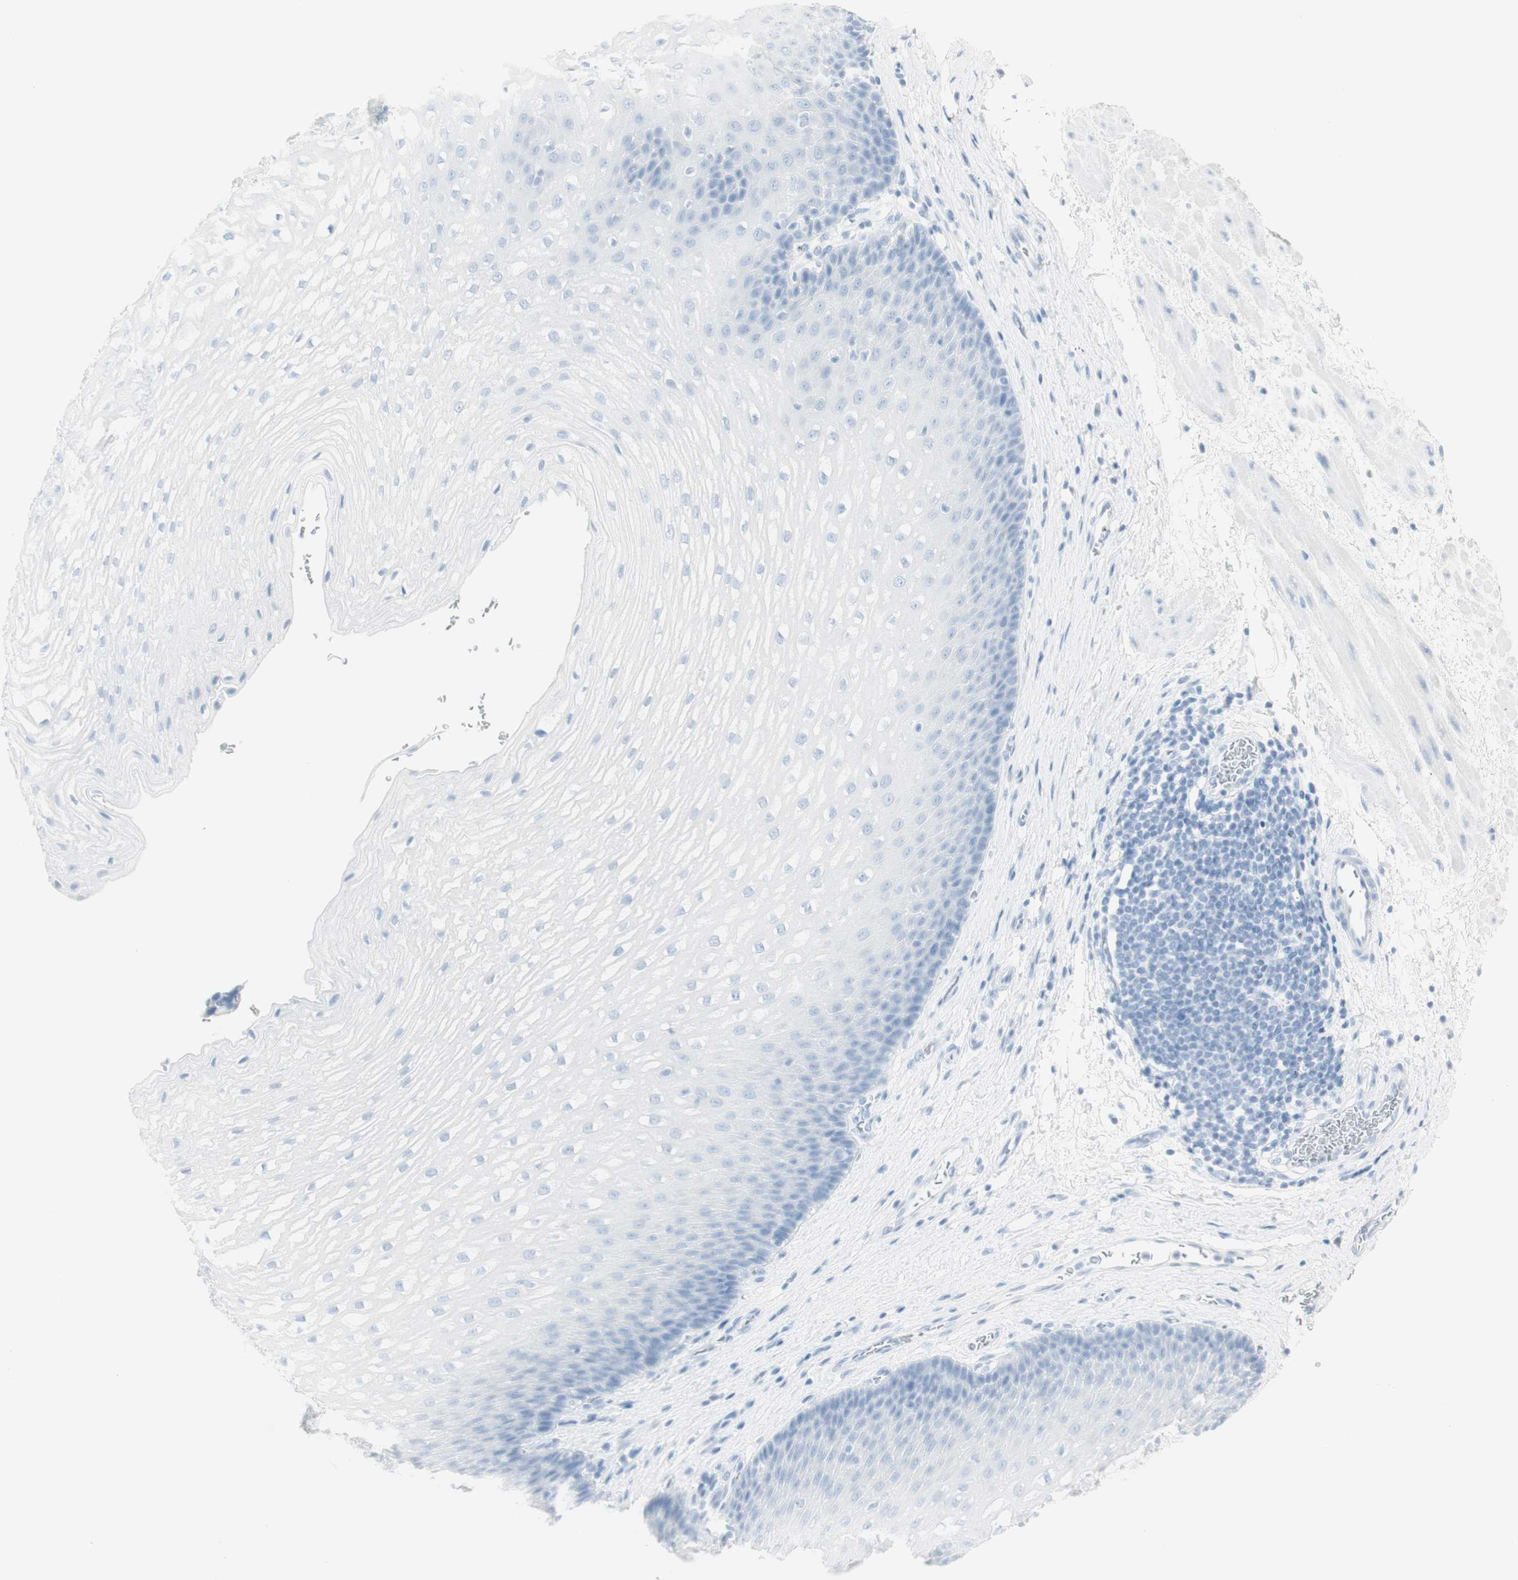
{"staining": {"intensity": "negative", "quantity": "none", "location": "none"}, "tissue": "esophagus", "cell_type": "Squamous epithelial cells", "image_type": "normal", "snomed": [{"axis": "morphology", "description": "Normal tissue, NOS"}, {"axis": "topography", "description": "Esophagus"}], "caption": "High magnification brightfield microscopy of normal esophagus stained with DAB (3,3'-diaminobenzidine) (brown) and counterstained with hematoxylin (blue): squamous epithelial cells show no significant positivity.", "gene": "NAPSA", "patient": {"sex": "male", "age": 48}}